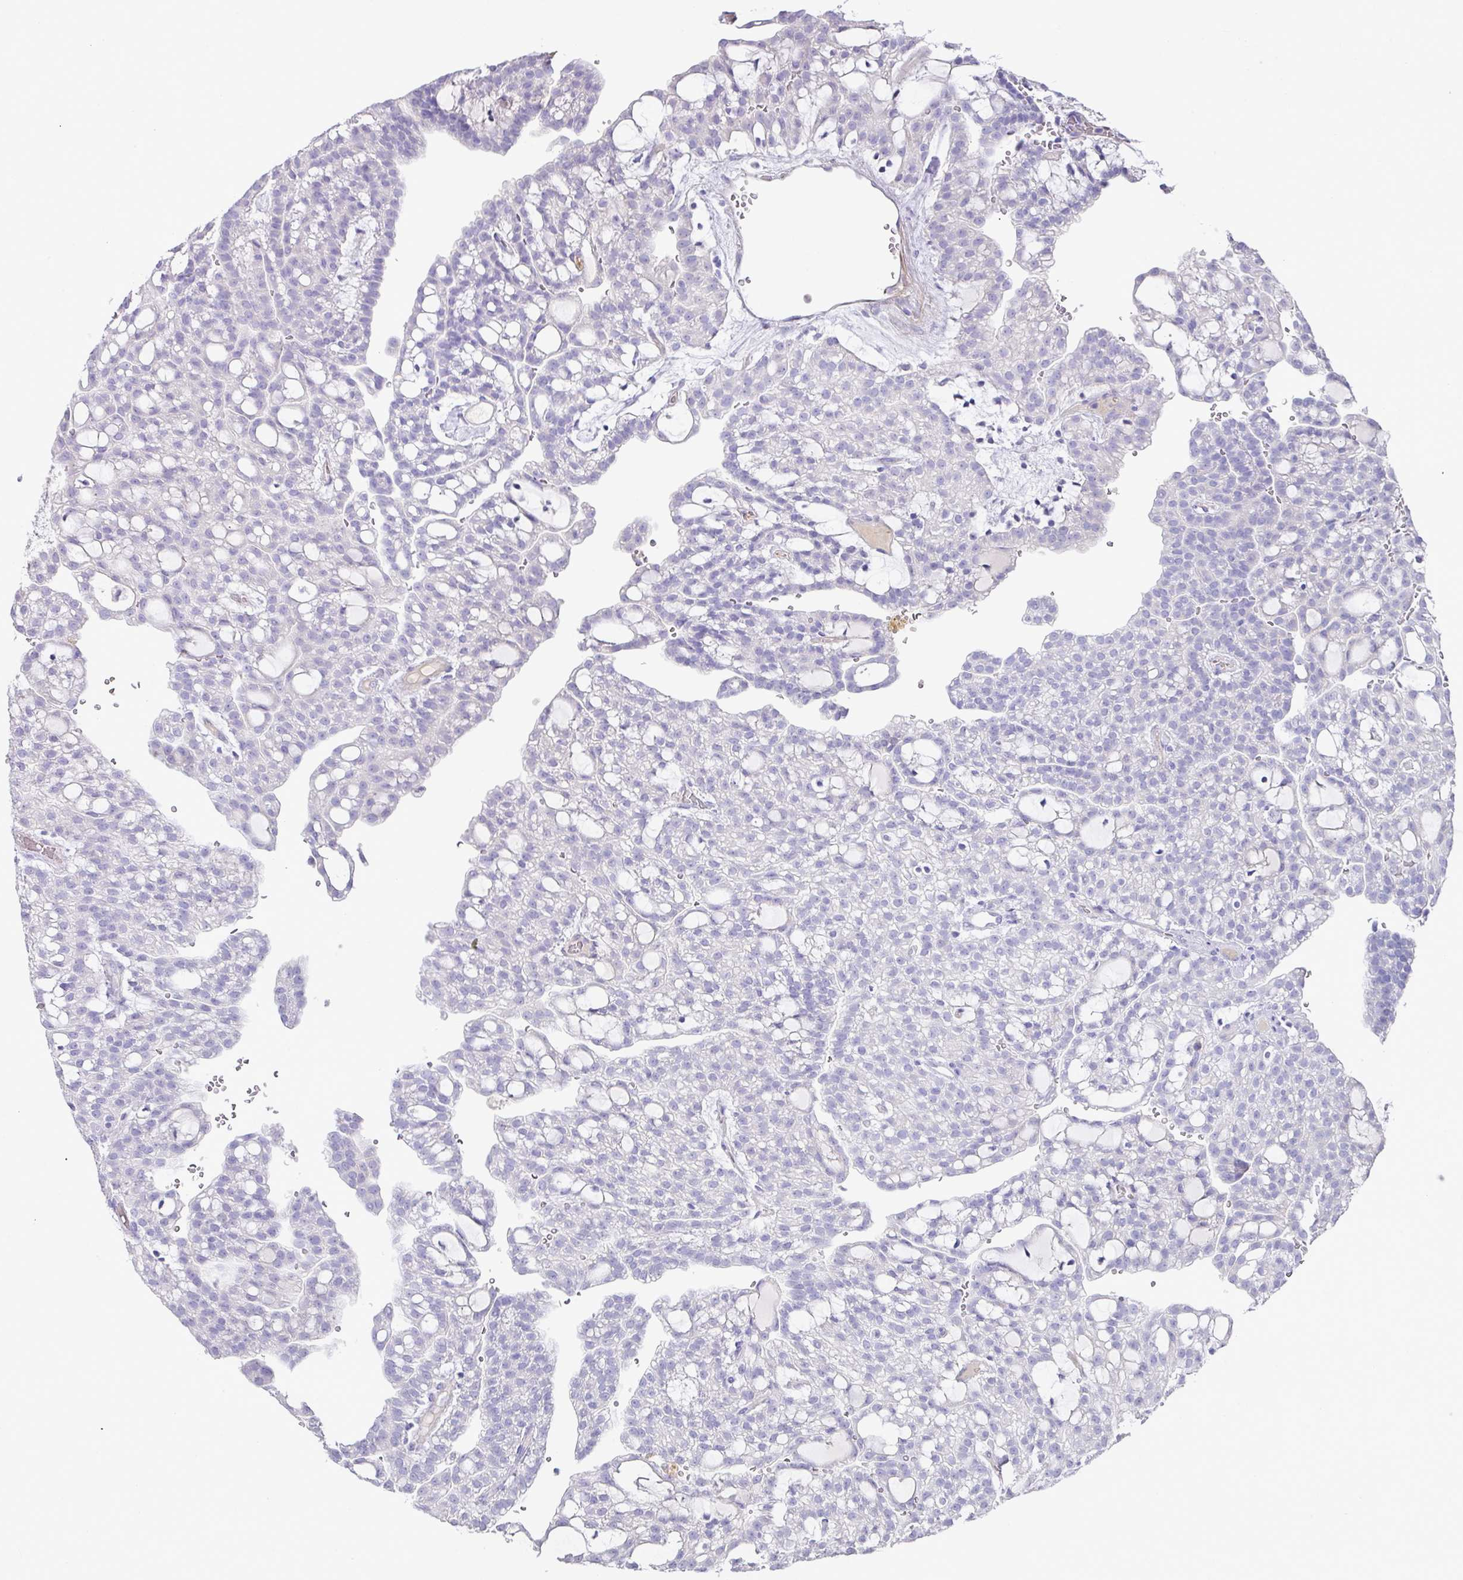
{"staining": {"intensity": "negative", "quantity": "none", "location": "none"}, "tissue": "renal cancer", "cell_type": "Tumor cells", "image_type": "cancer", "snomed": [{"axis": "morphology", "description": "Adenocarcinoma, NOS"}, {"axis": "topography", "description": "Kidney"}], "caption": "Immunohistochemistry (IHC) of human renal cancer exhibits no staining in tumor cells.", "gene": "TARM1", "patient": {"sex": "male", "age": 63}}